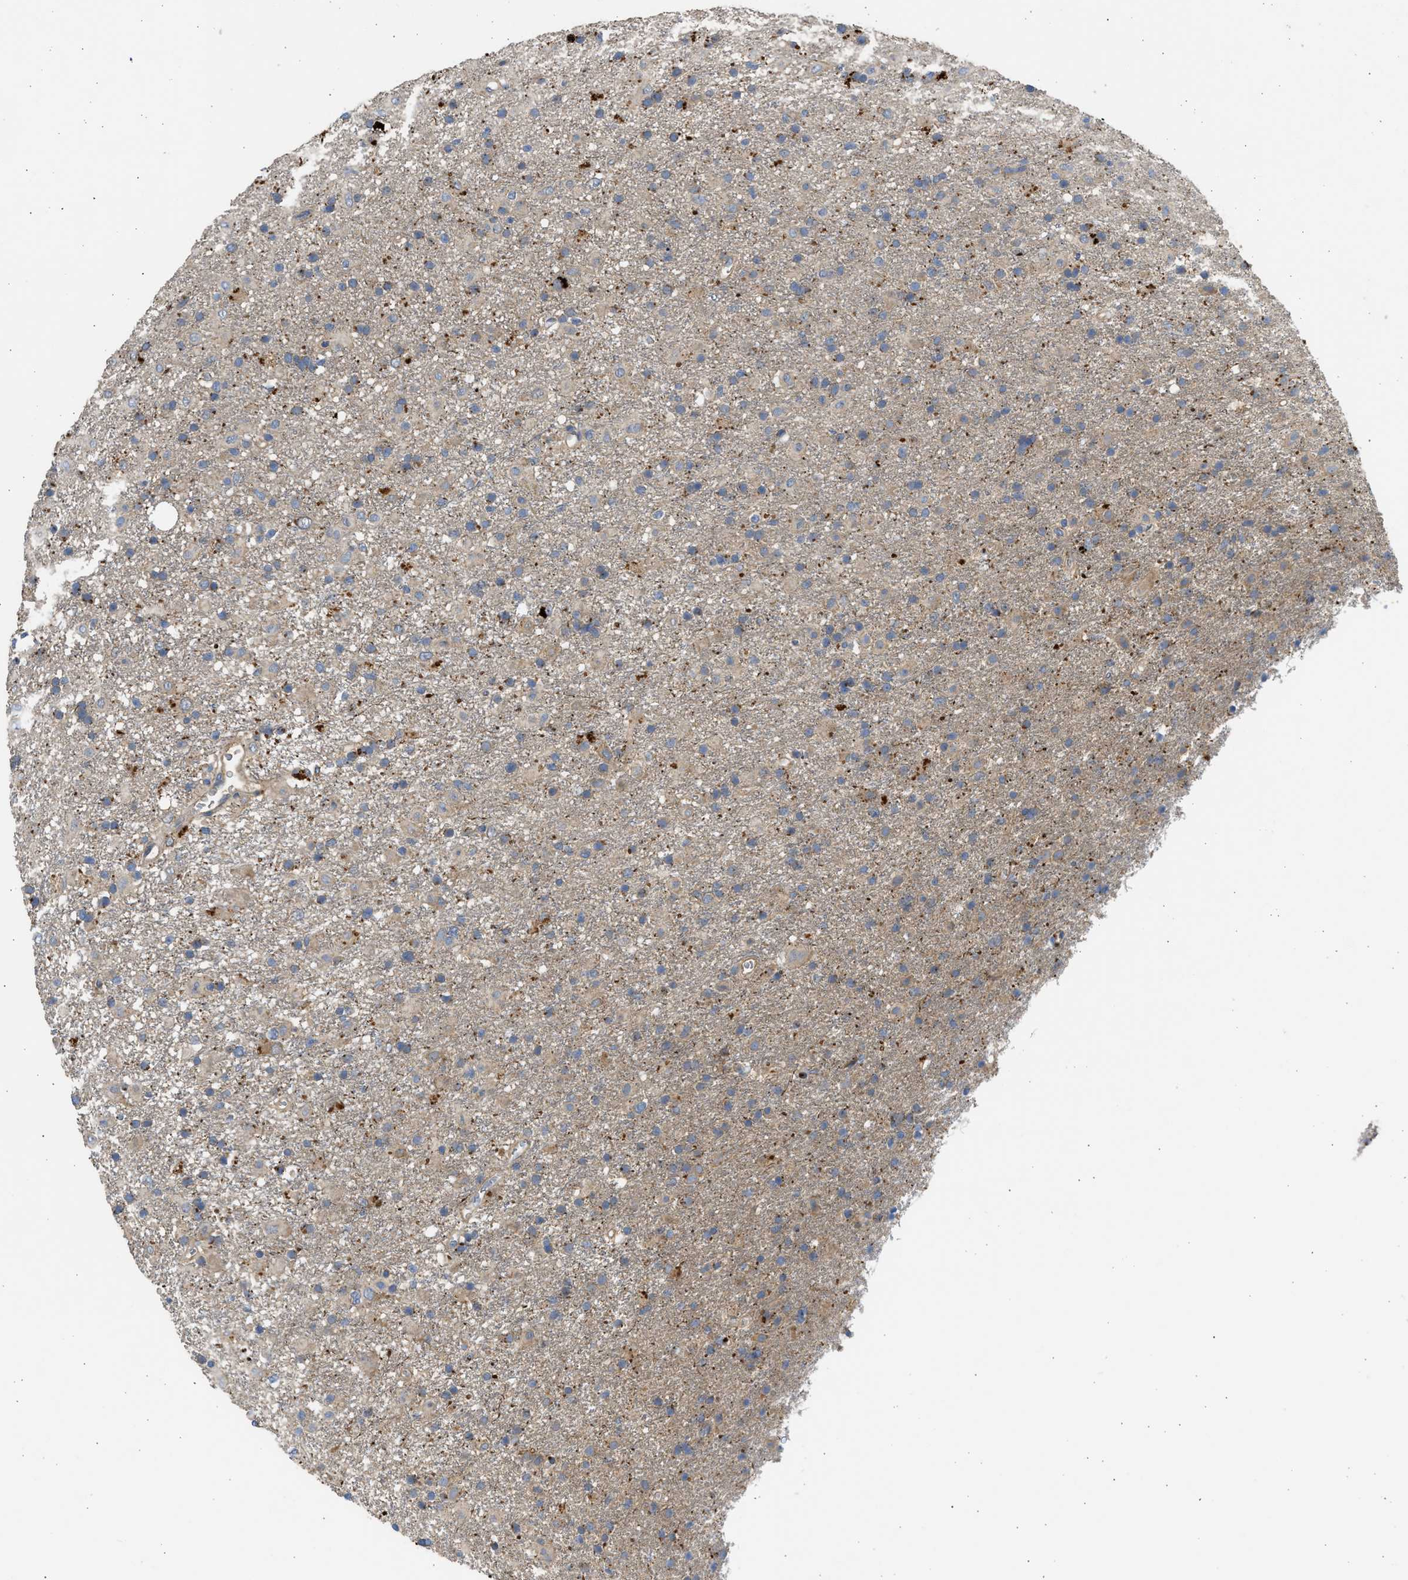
{"staining": {"intensity": "weak", "quantity": ">75%", "location": "cytoplasmic/membranous"}, "tissue": "glioma", "cell_type": "Tumor cells", "image_type": "cancer", "snomed": [{"axis": "morphology", "description": "Glioma, malignant, Low grade"}, {"axis": "topography", "description": "Brain"}], "caption": "Low-grade glioma (malignant) stained for a protein (brown) exhibits weak cytoplasmic/membranous positive expression in approximately >75% of tumor cells.", "gene": "CSRNP2", "patient": {"sex": "male", "age": 65}}